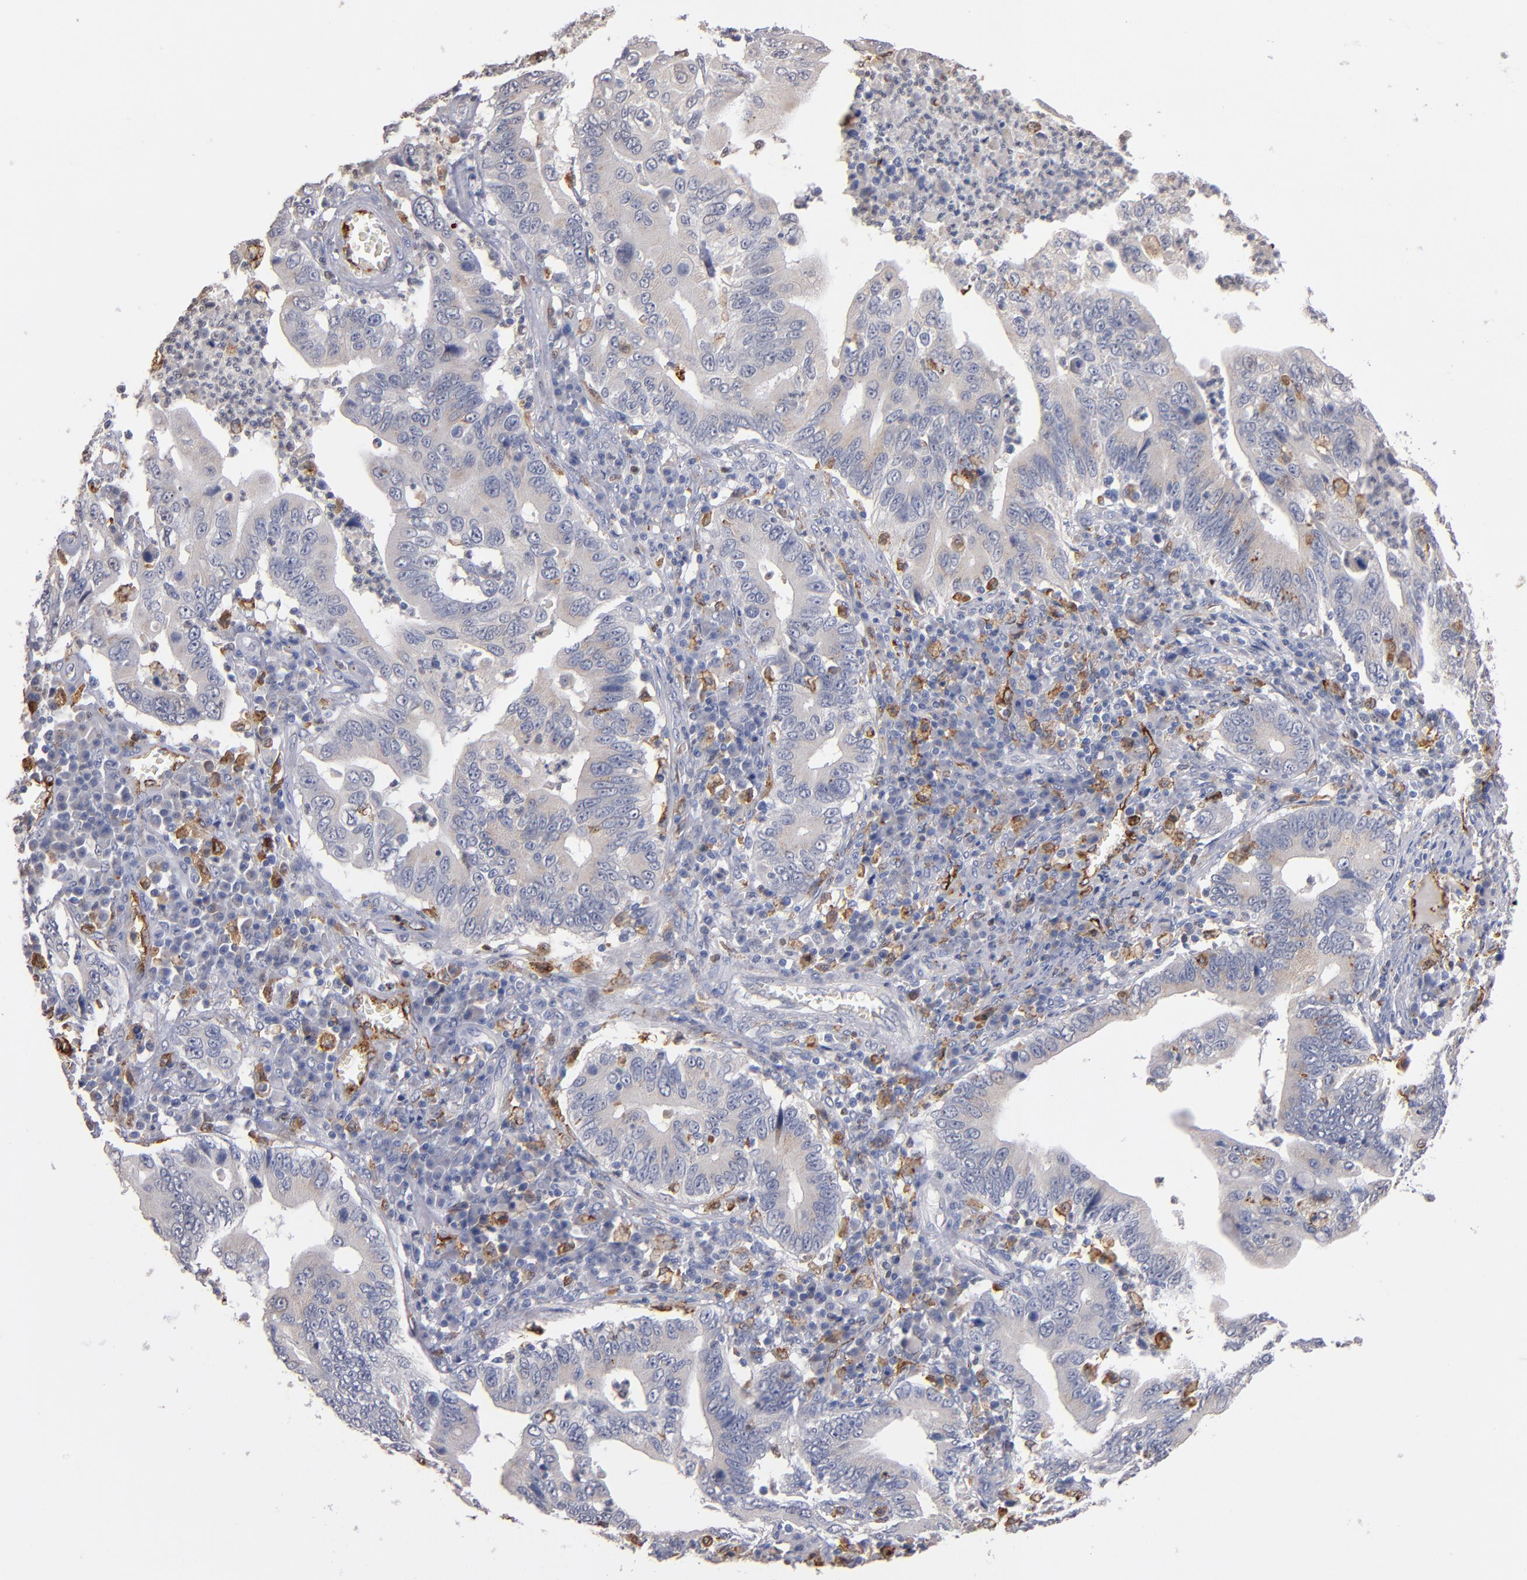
{"staining": {"intensity": "weak", "quantity": "<25%", "location": "cytoplasmic/membranous"}, "tissue": "stomach cancer", "cell_type": "Tumor cells", "image_type": "cancer", "snomed": [{"axis": "morphology", "description": "Adenocarcinoma, NOS"}, {"axis": "topography", "description": "Stomach, upper"}], "caption": "DAB (3,3'-diaminobenzidine) immunohistochemical staining of human adenocarcinoma (stomach) reveals no significant positivity in tumor cells.", "gene": "SELP", "patient": {"sex": "male", "age": 63}}